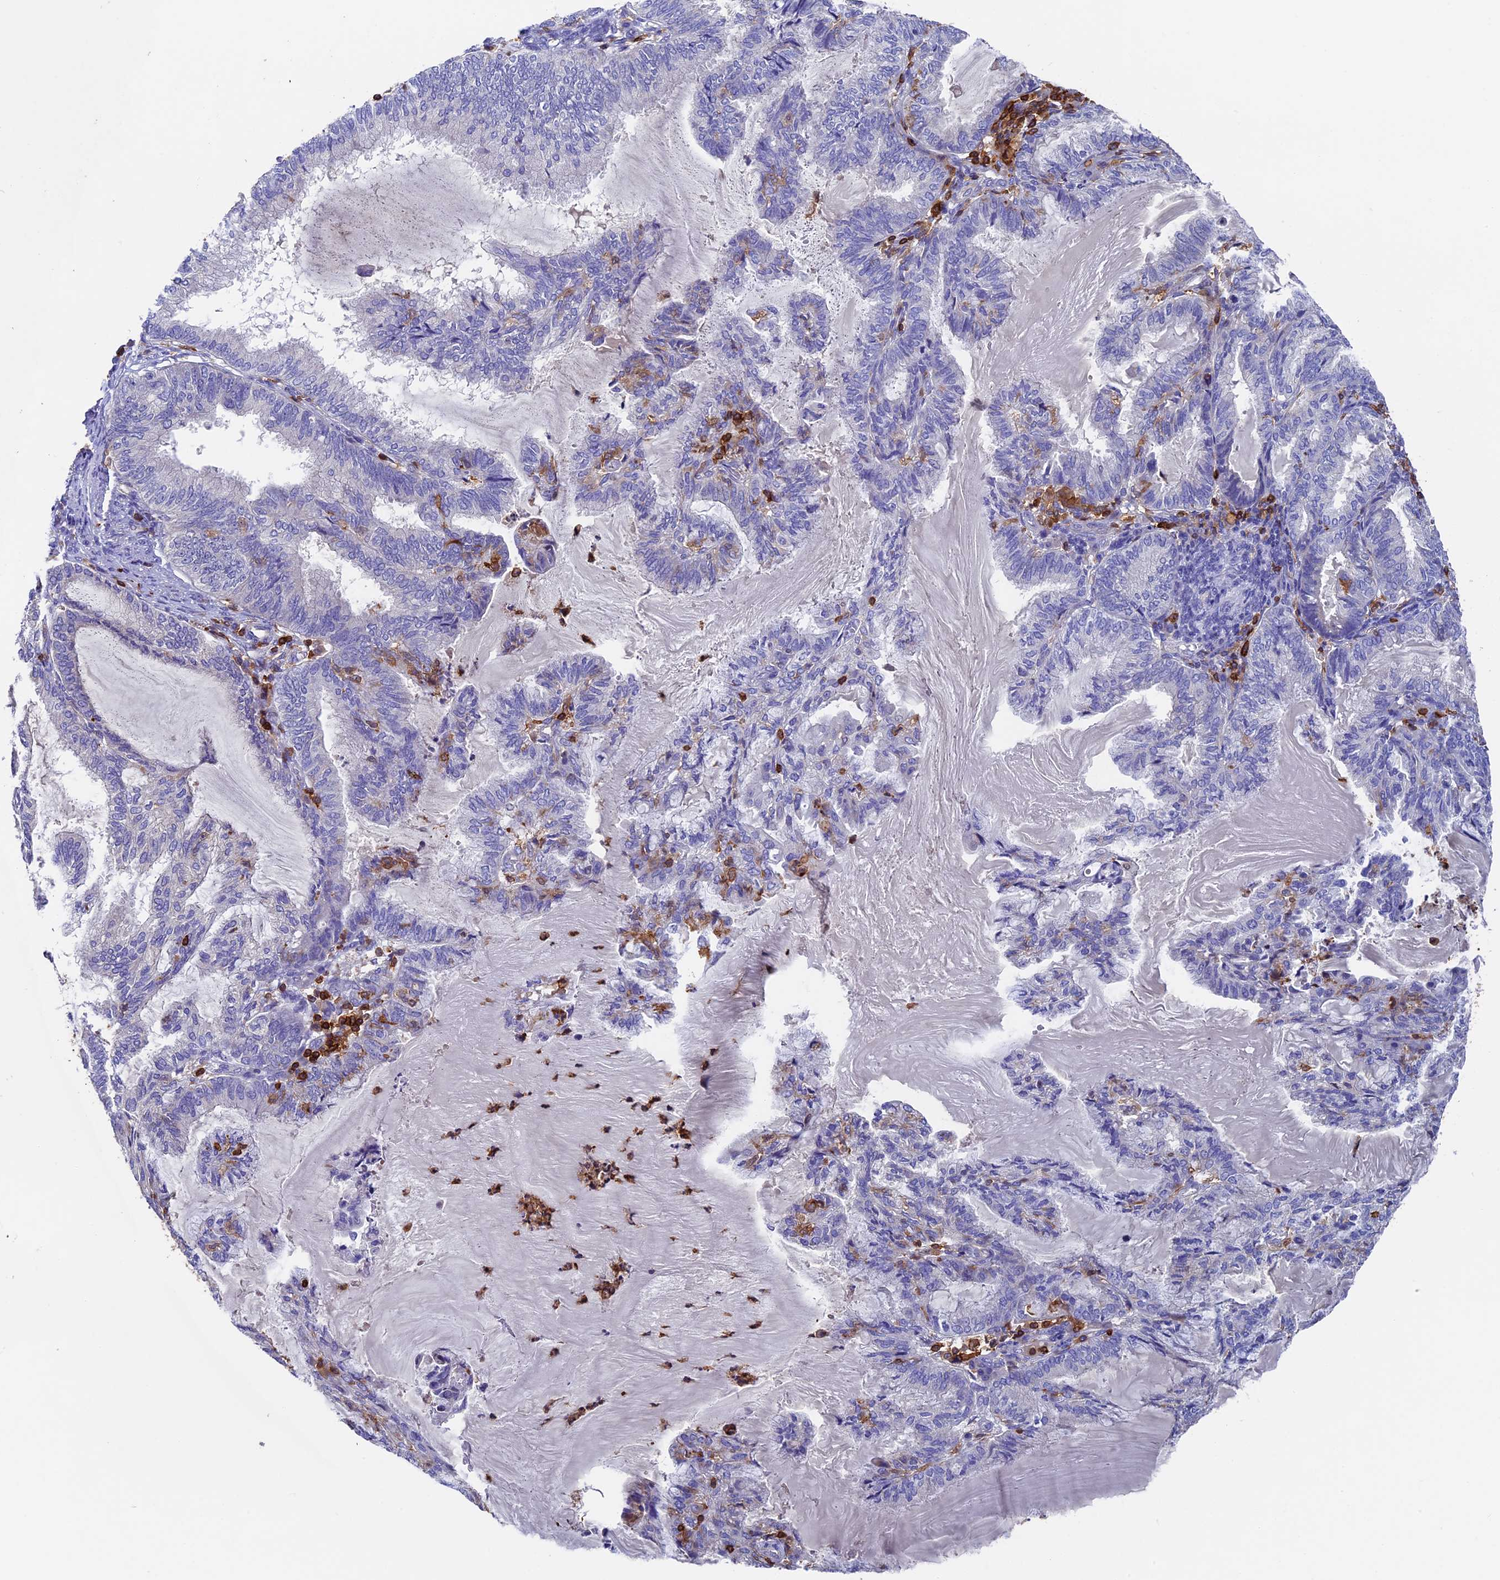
{"staining": {"intensity": "negative", "quantity": "none", "location": "none"}, "tissue": "endometrial cancer", "cell_type": "Tumor cells", "image_type": "cancer", "snomed": [{"axis": "morphology", "description": "Adenocarcinoma, NOS"}, {"axis": "topography", "description": "Endometrium"}], "caption": "Immunohistochemistry (IHC) of endometrial cancer reveals no expression in tumor cells.", "gene": "ADAT1", "patient": {"sex": "female", "age": 86}}